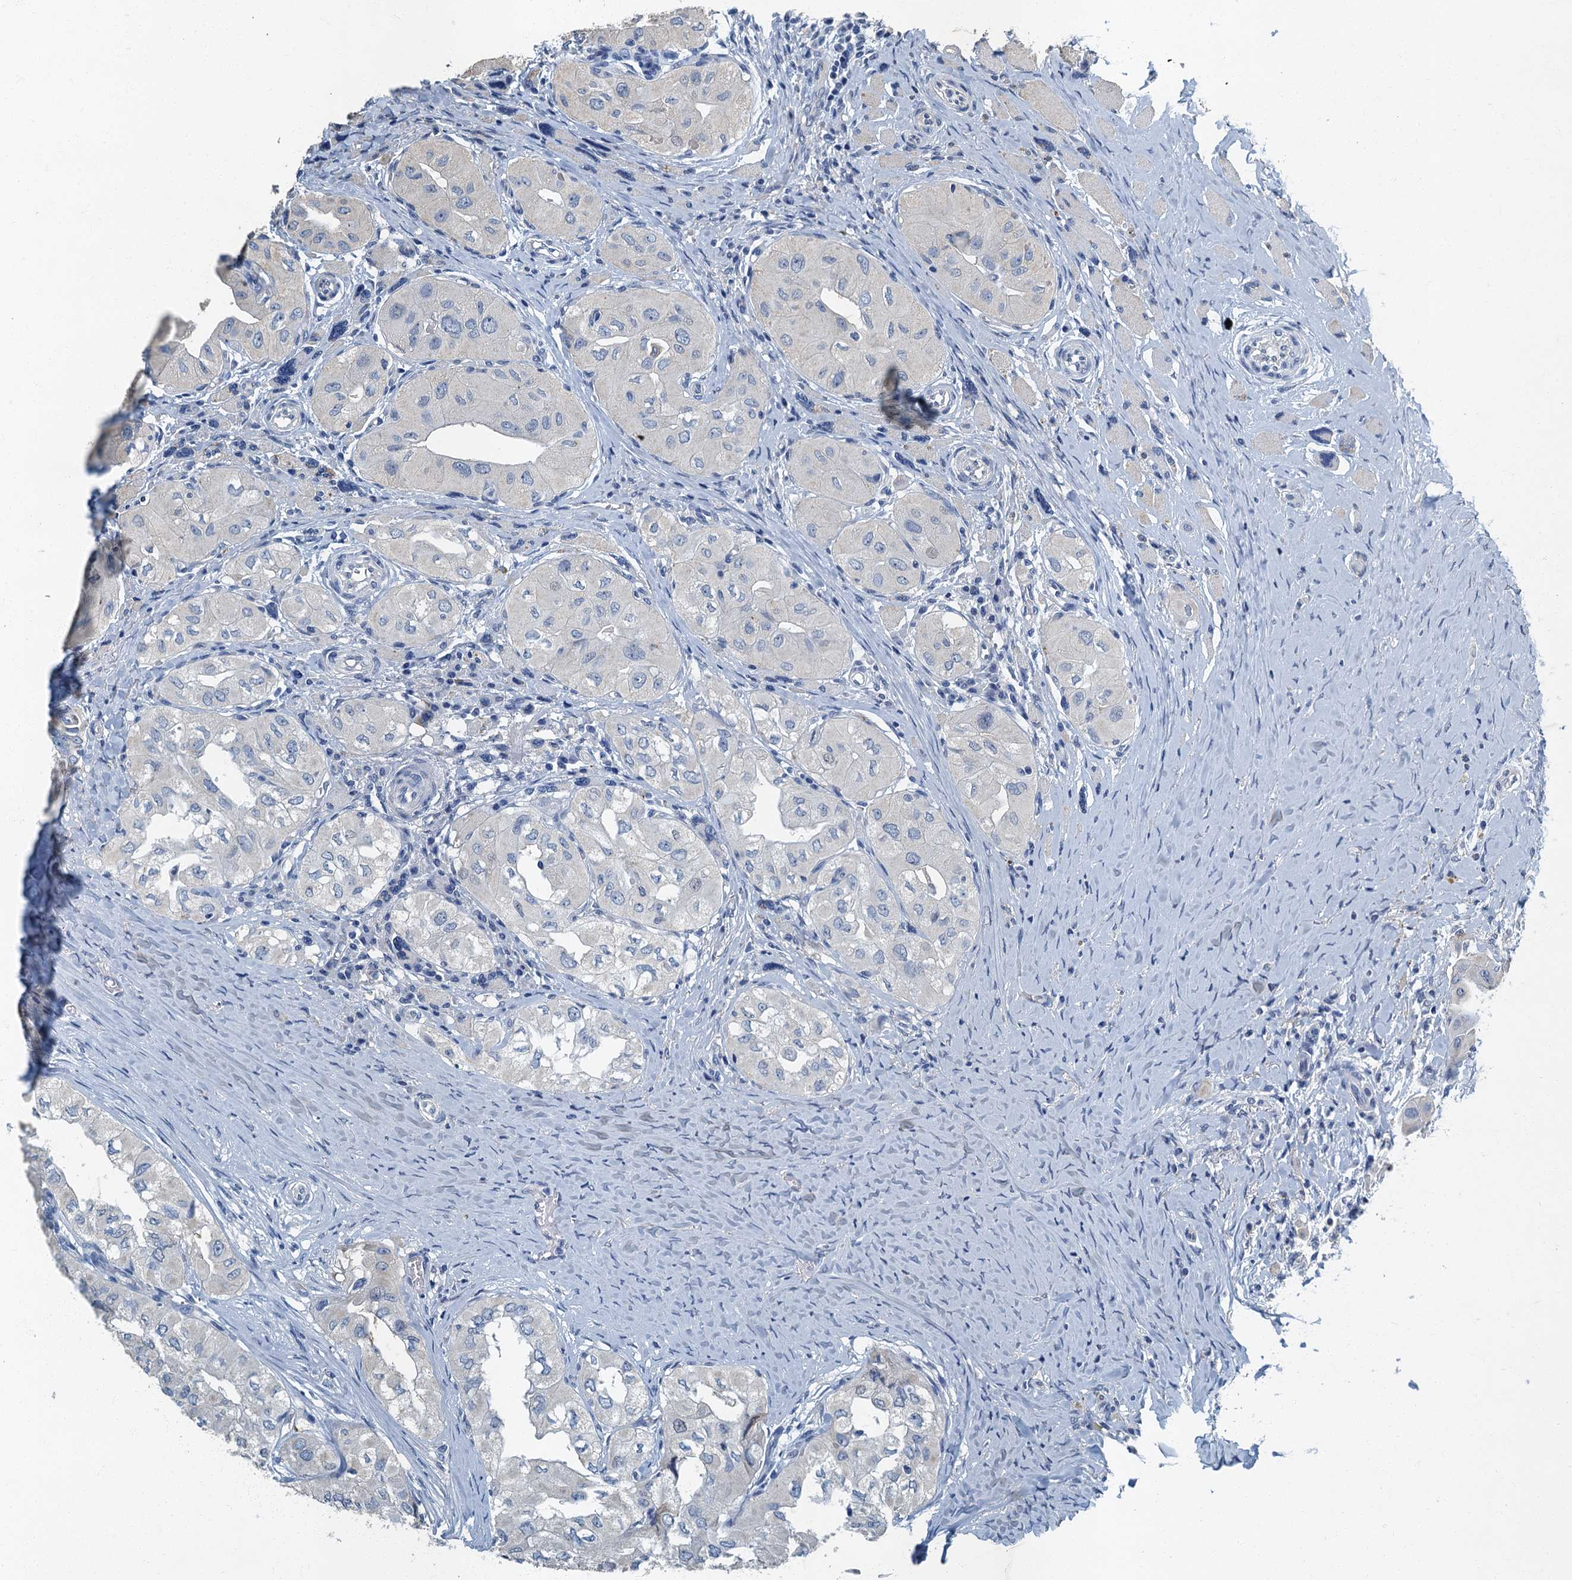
{"staining": {"intensity": "negative", "quantity": "none", "location": "none"}, "tissue": "thyroid cancer", "cell_type": "Tumor cells", "image_type": "cancer", "snomed": [{"axis": "morphology", "description": "Papillary adenocarcinoma, NOS"}, {"axis": "topography", "description": "Thyroid gland"}], "caption": "Thyroid papillary adenocarcinoma was stained to show a protein in brown. There is no significant staining in tumor cells.", "gene": "GADL1", "patient": {"sex": "female", "age": 59}}